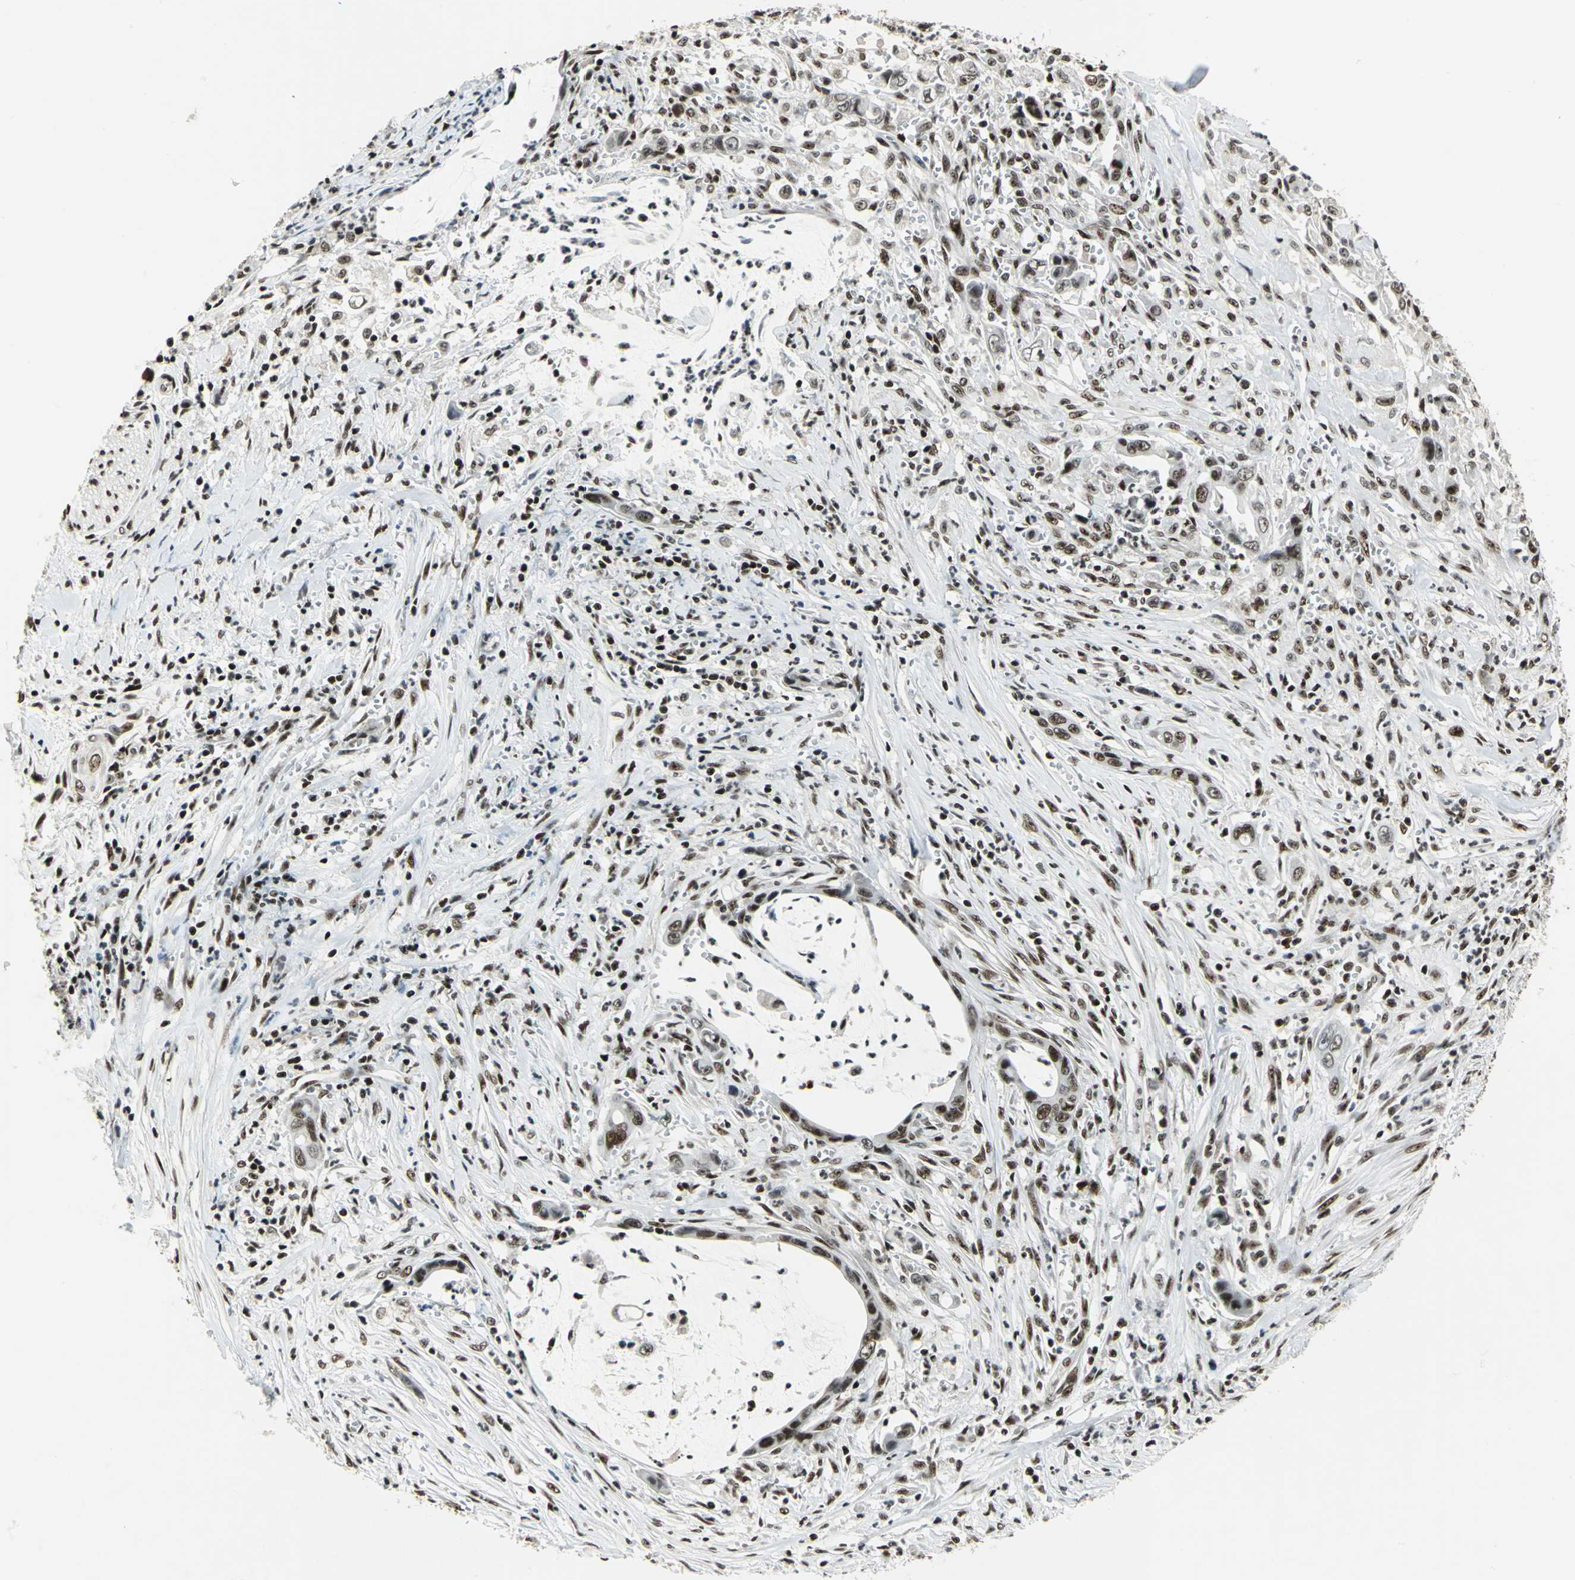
{"staining": {"intensity": "strong", "quantity": ">75%", "location": "nuclear"}, "tissue": "pancreatic cancer", "cell_type": "Tumor cells", "image_type": "cancer", "snomed": [{"axis": "morphology", "description": "Adenocarcinoma, NOS"}, {"axis": "topography", "description": "Pancreas"}], "caption": "Immunohistochemical staining of adenocarcinoma (pancreatic) demonstrates high levels of strong nuclear staining in approximately >75% of tumor cells.", "gene": "UBTF", "patient": {"sex": "male", "age": 59}}